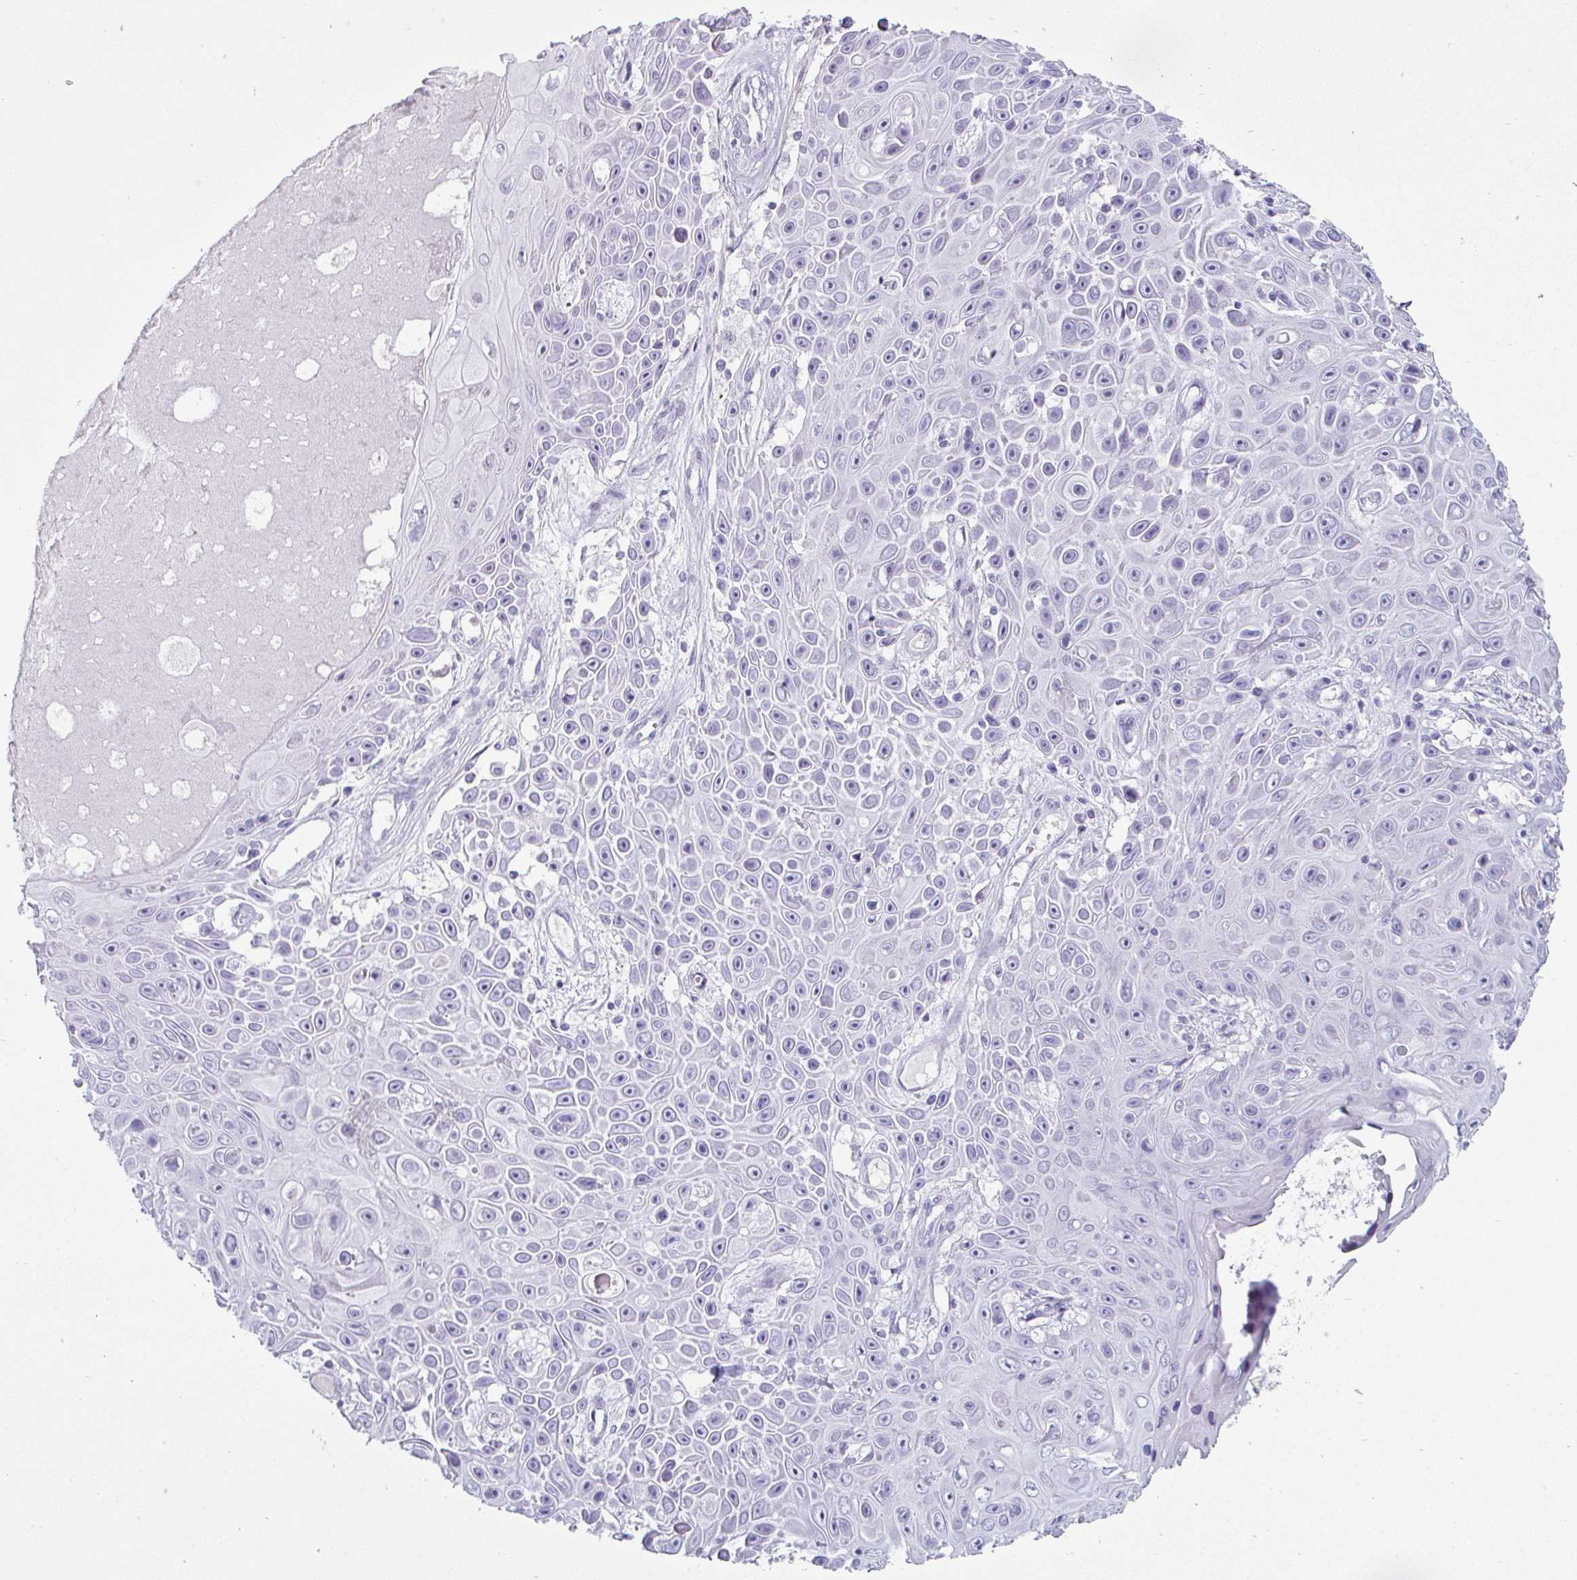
{"staining": {"intensity": "negative", "quantity": "none", "location": "none"}, "tissue": "skin cancer", "cell_type": "Tumor cells", "image_type": "cancer", "snomed": [{"axis": "morphology", "description": "Squamous cell carcinoma, NOS"}, {"axis": "topography", "description": "Skin"}], "caption": "Tumor cells are negative for protein expression in human skin squamous cell carcinoma.", "gene": "CREG2", "patient": {"sex": "male", "age": 82}}